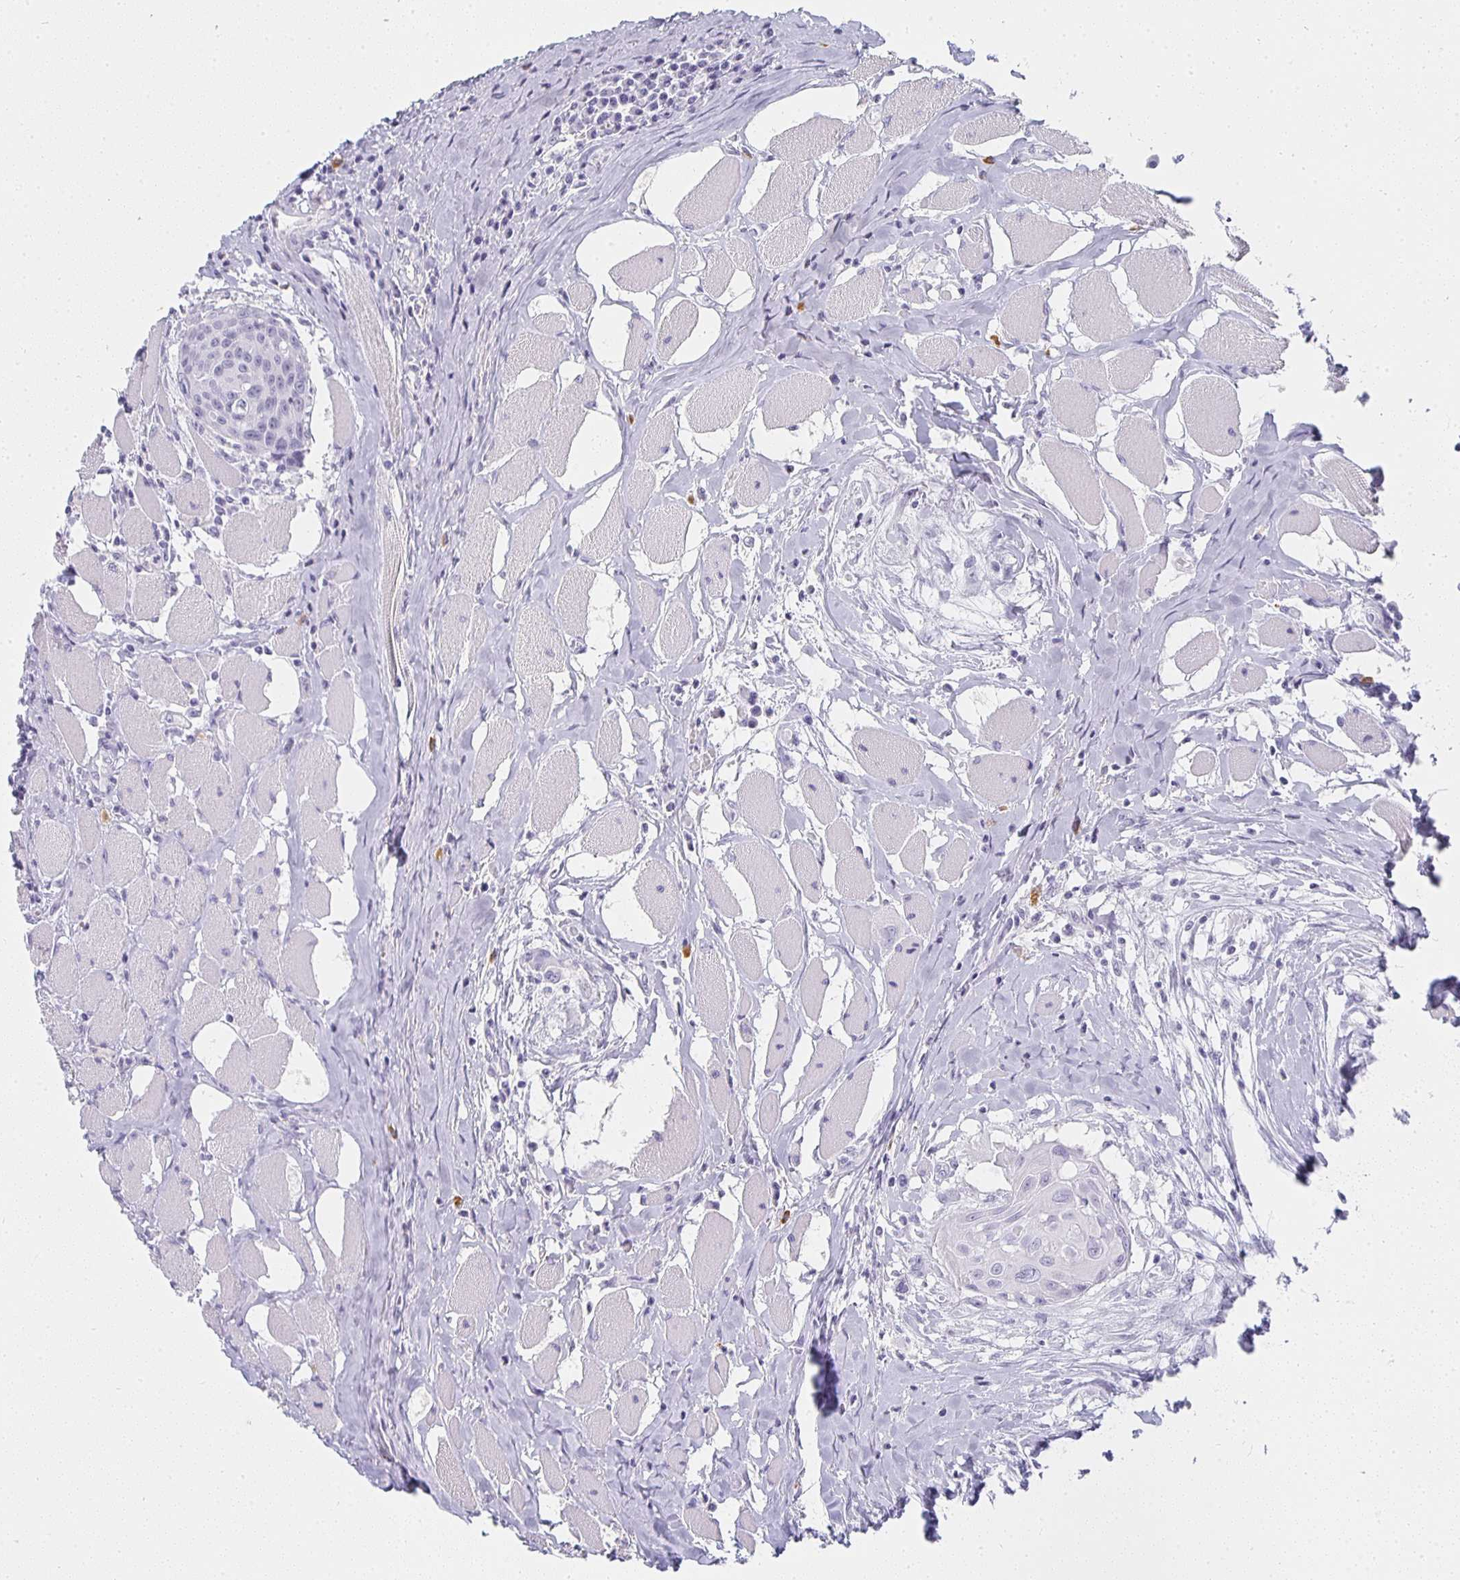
{"staining": {"intensity": "negative", "quantity": "none", "location": "none"}, "tissue": "head and neck cancer", "cell_type": "Tumor cells", "image_type": "cancer", "snomed": [{"axis": "morphology", "description": "Squamous cell carcinoma, NOS"}, {"axis": "topography", "description": "Head-Neck"}], "caption": "A histopathology image of squamous cell carcinoma (head and neck) stained for a protein demonstrates no brown staining in tumor cells. (IHC, brightfield microscopy, high magnification).", "gene": "TPSD1", "patient": {"sex": "female", "age": 73}}